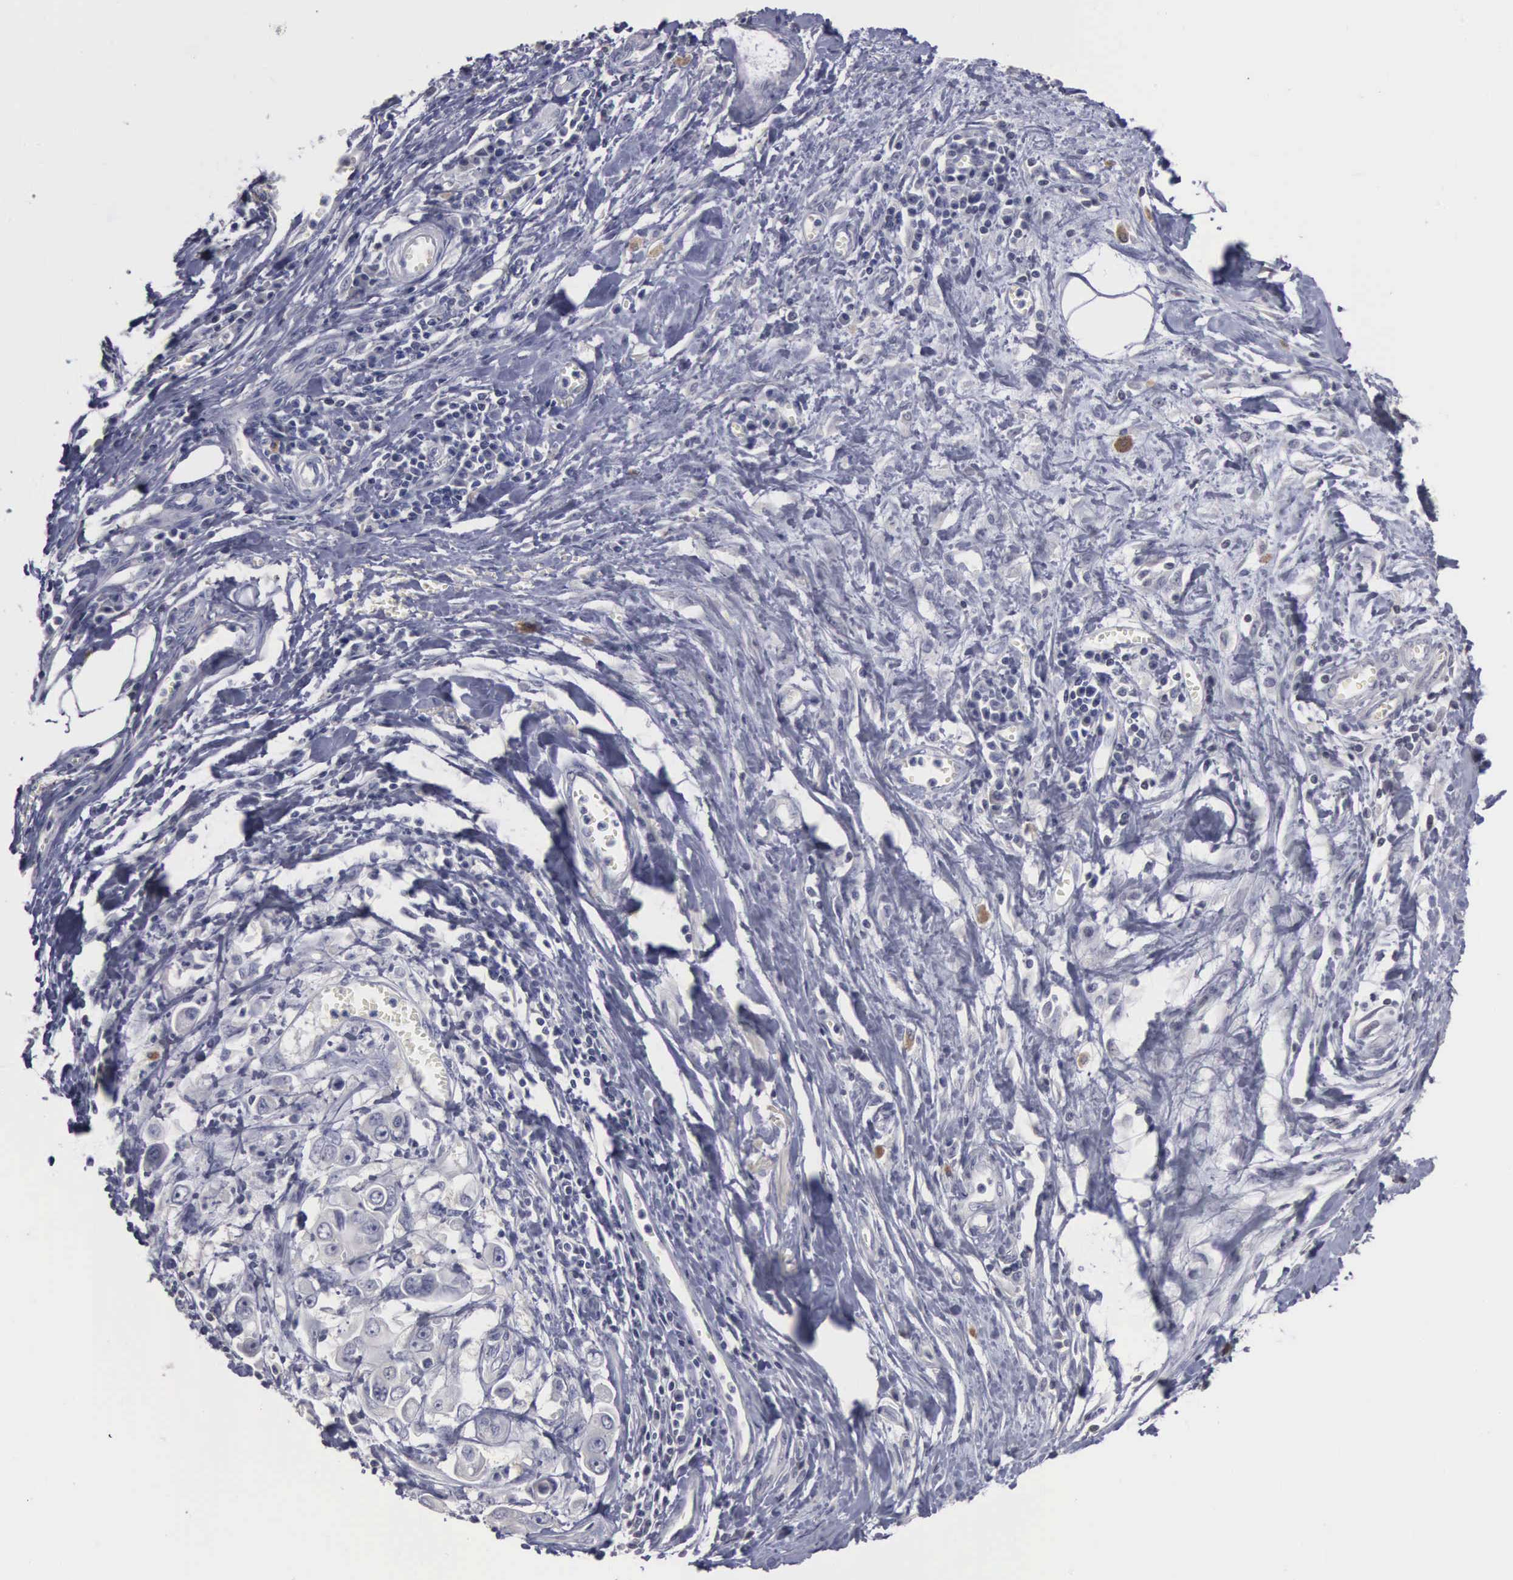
{"staining": {"intensity": "negative", "quantity": "none", "location": "none"}, "tissue": "stomach cancer", "cell_type": "Tumor cells", "image_type": "cancer", "snomed": [{"axis": "morphology", "description": "Adenocarcinoma, NOS"}, {"axis": "topography", "description": "Stomach, upper"}], "caption": "This is a image of immunohistochemistry (IHC) staining of stomach cancer, which shows no positivity in tumor cells.", "gene": "ENO3", "patient": {"sex": "male", "age": 80}}